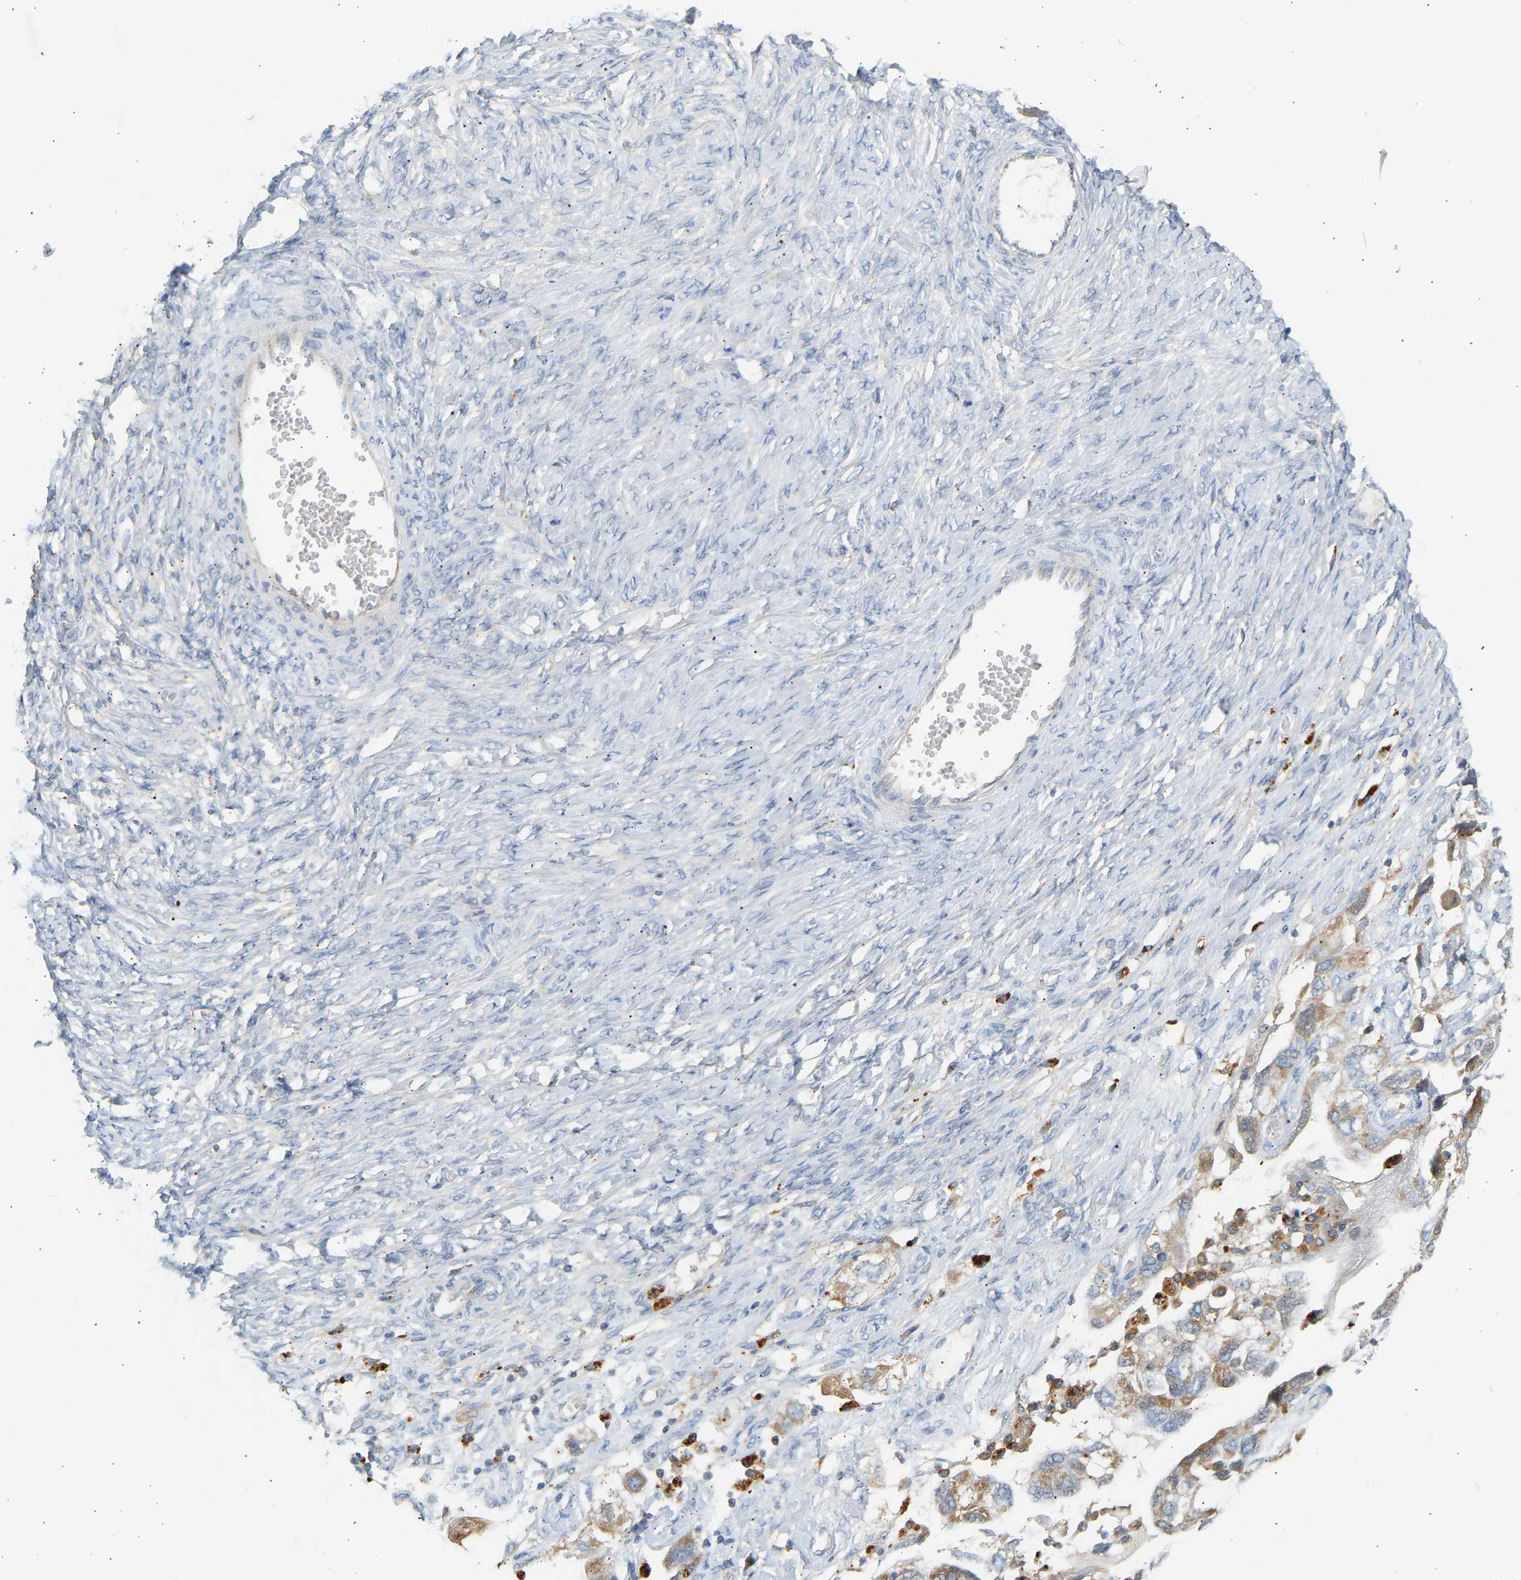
{"staining": {"intensity": "moderate", "quantity": ">75%", "location": "cytoplasmic/membranous"}, "tissue": "ovarian cancer", "cell_type": "Tumor cells", "image_type": "cancer", "snomed": [{"axis": "morphology", "description": "Carcinoma, NOS"}, {"axis": "morphology", "description": "Cystadenocarcinoma, serous, NOS"}, {"axis": "topography", "description": "Ovary"}], "caption": "A brown stain highlights moderate cytoplasmic/membranous positivity of a protein in ovarian cancer (carcinoma) tumor cells. (IHC, brightfield microscopy, high magnification).", "gene": "ENTHD1", "patient": {"sex": "female", "age": 69}}